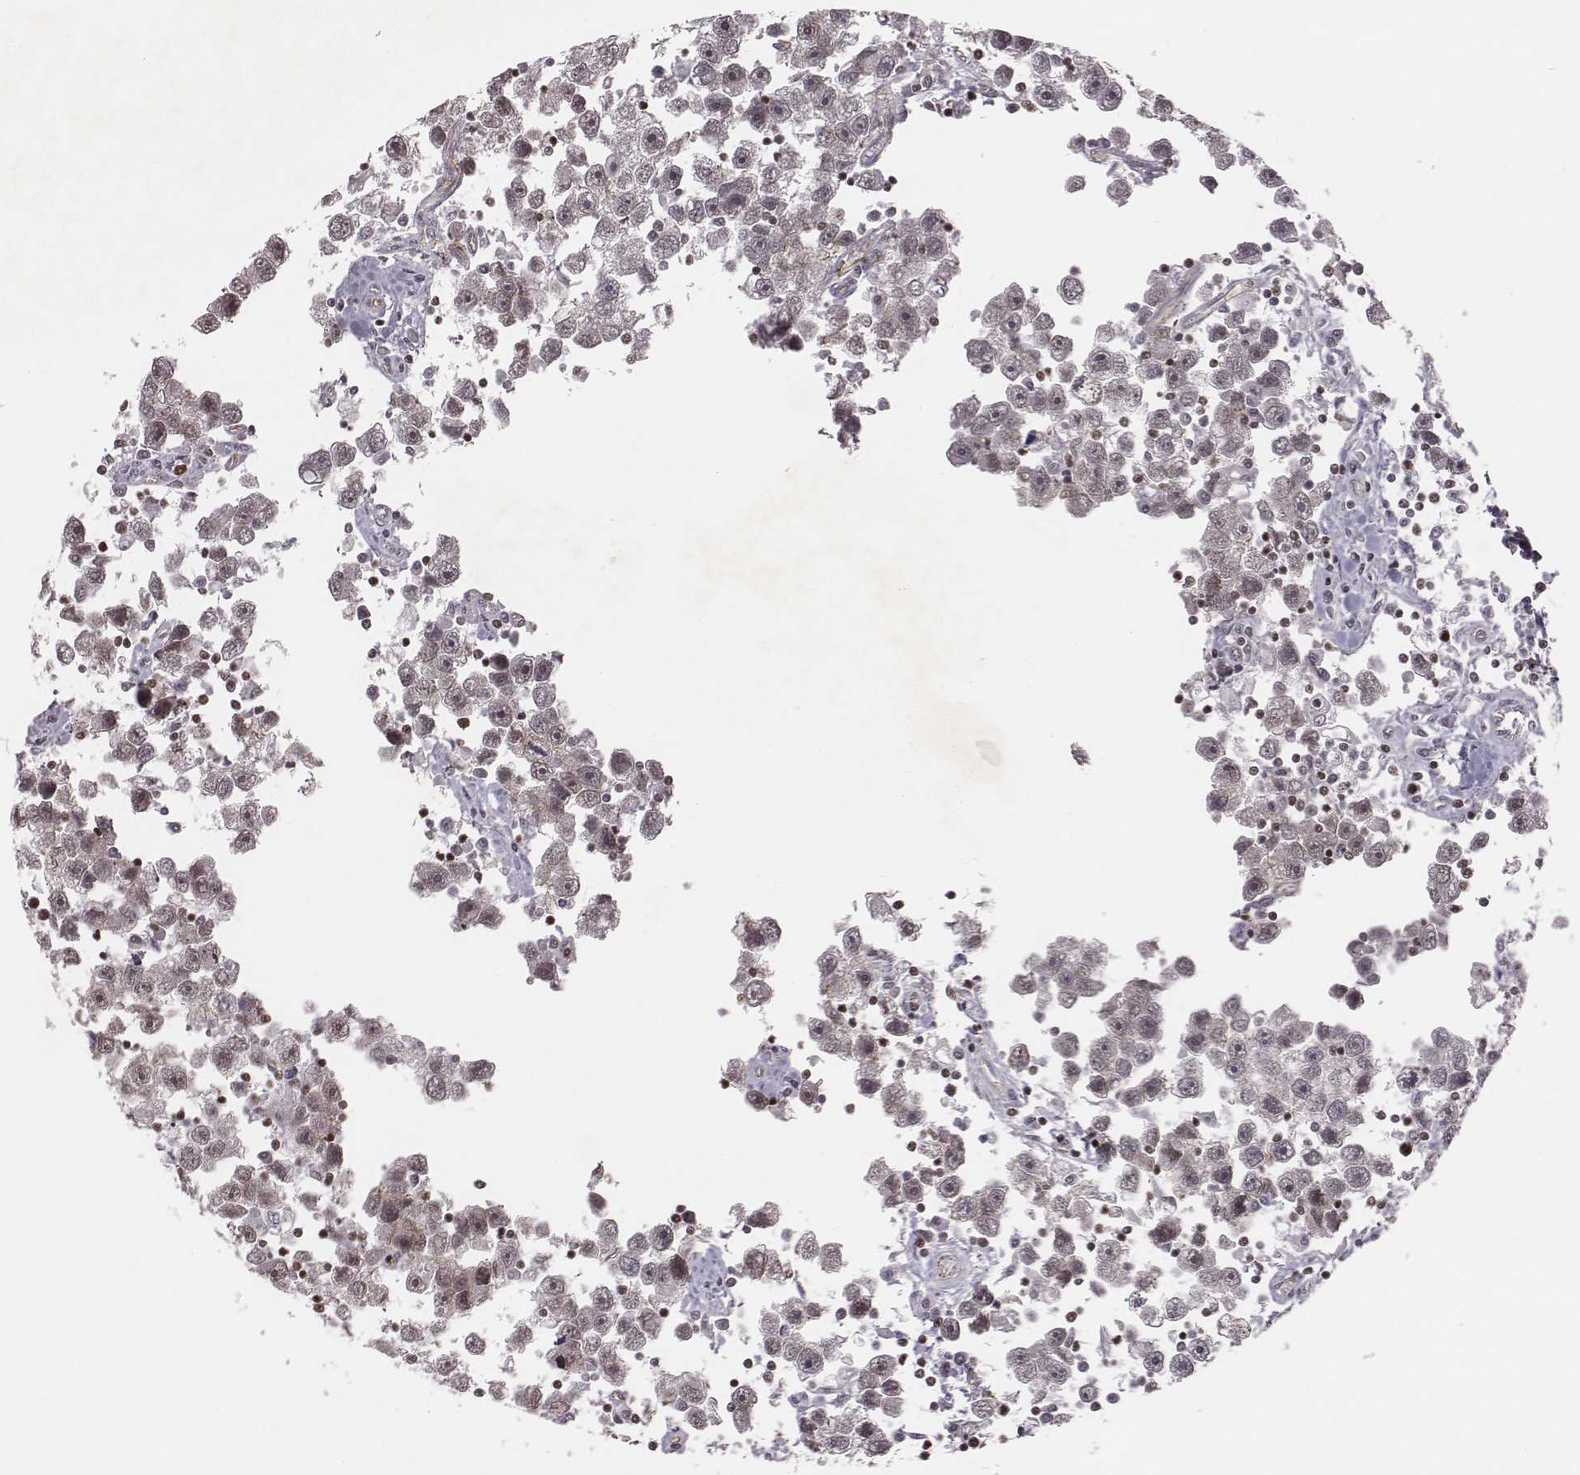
{"staining": {"intensity": "weak", "quantity": "<25%", "location": "cytoplasmic/membranous,nuclear"}, "tissue": "testis cancer", "cell_type": "Tumor cells", "image_type": "cancer", "snomed": [{"axis": "morphology", "description": "Seminoma, NOS"}, {"axis": "topography", "description": "Testis"}], "caption": "Protein analysis of testis seminoma displays no significant expression in tumor cells.", "gene": "WDR59", "patient": {"sex": "male", "age": 30}}